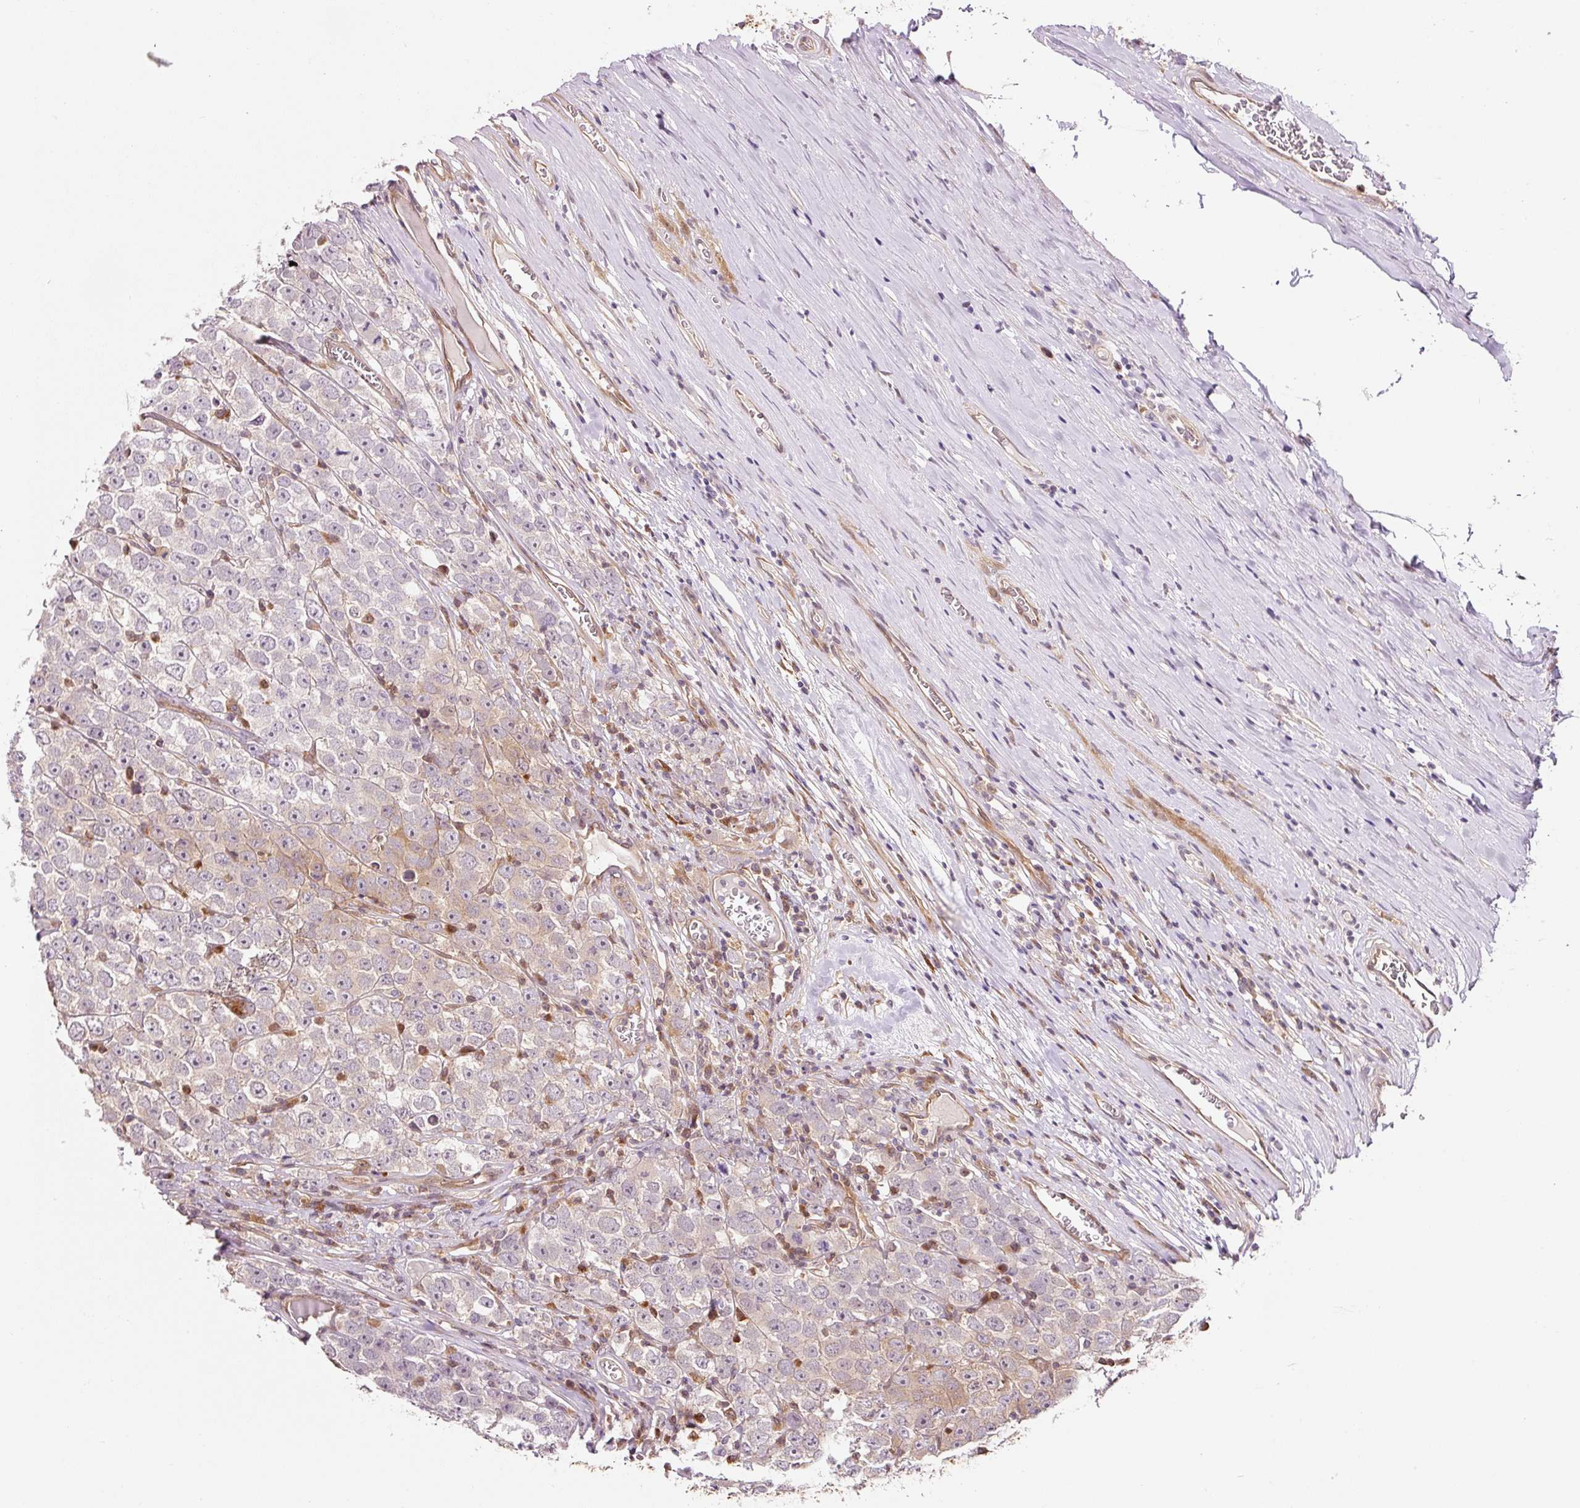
{"staining": {"intensity": "negative", "quantity": "none", "location": "none"}, "tissue": "testis cancer", "cell_type": "Tumor cells", "image_type": "cancer", "snomed": [{"axis": "morphology", "description": "Seminoma, NOS"}, {"axis": "morphology", "description": "Carcinoma, Embryonal, NOS"}, {"axis": "topography", "description": "Testis"}], "caption": "DAB immunohistochemical staining of human testis seminoma demonstrates no significant positivity in tumor cells.", "gene": "FBXL14", "patient": {"sex": "male", "age": 52}}